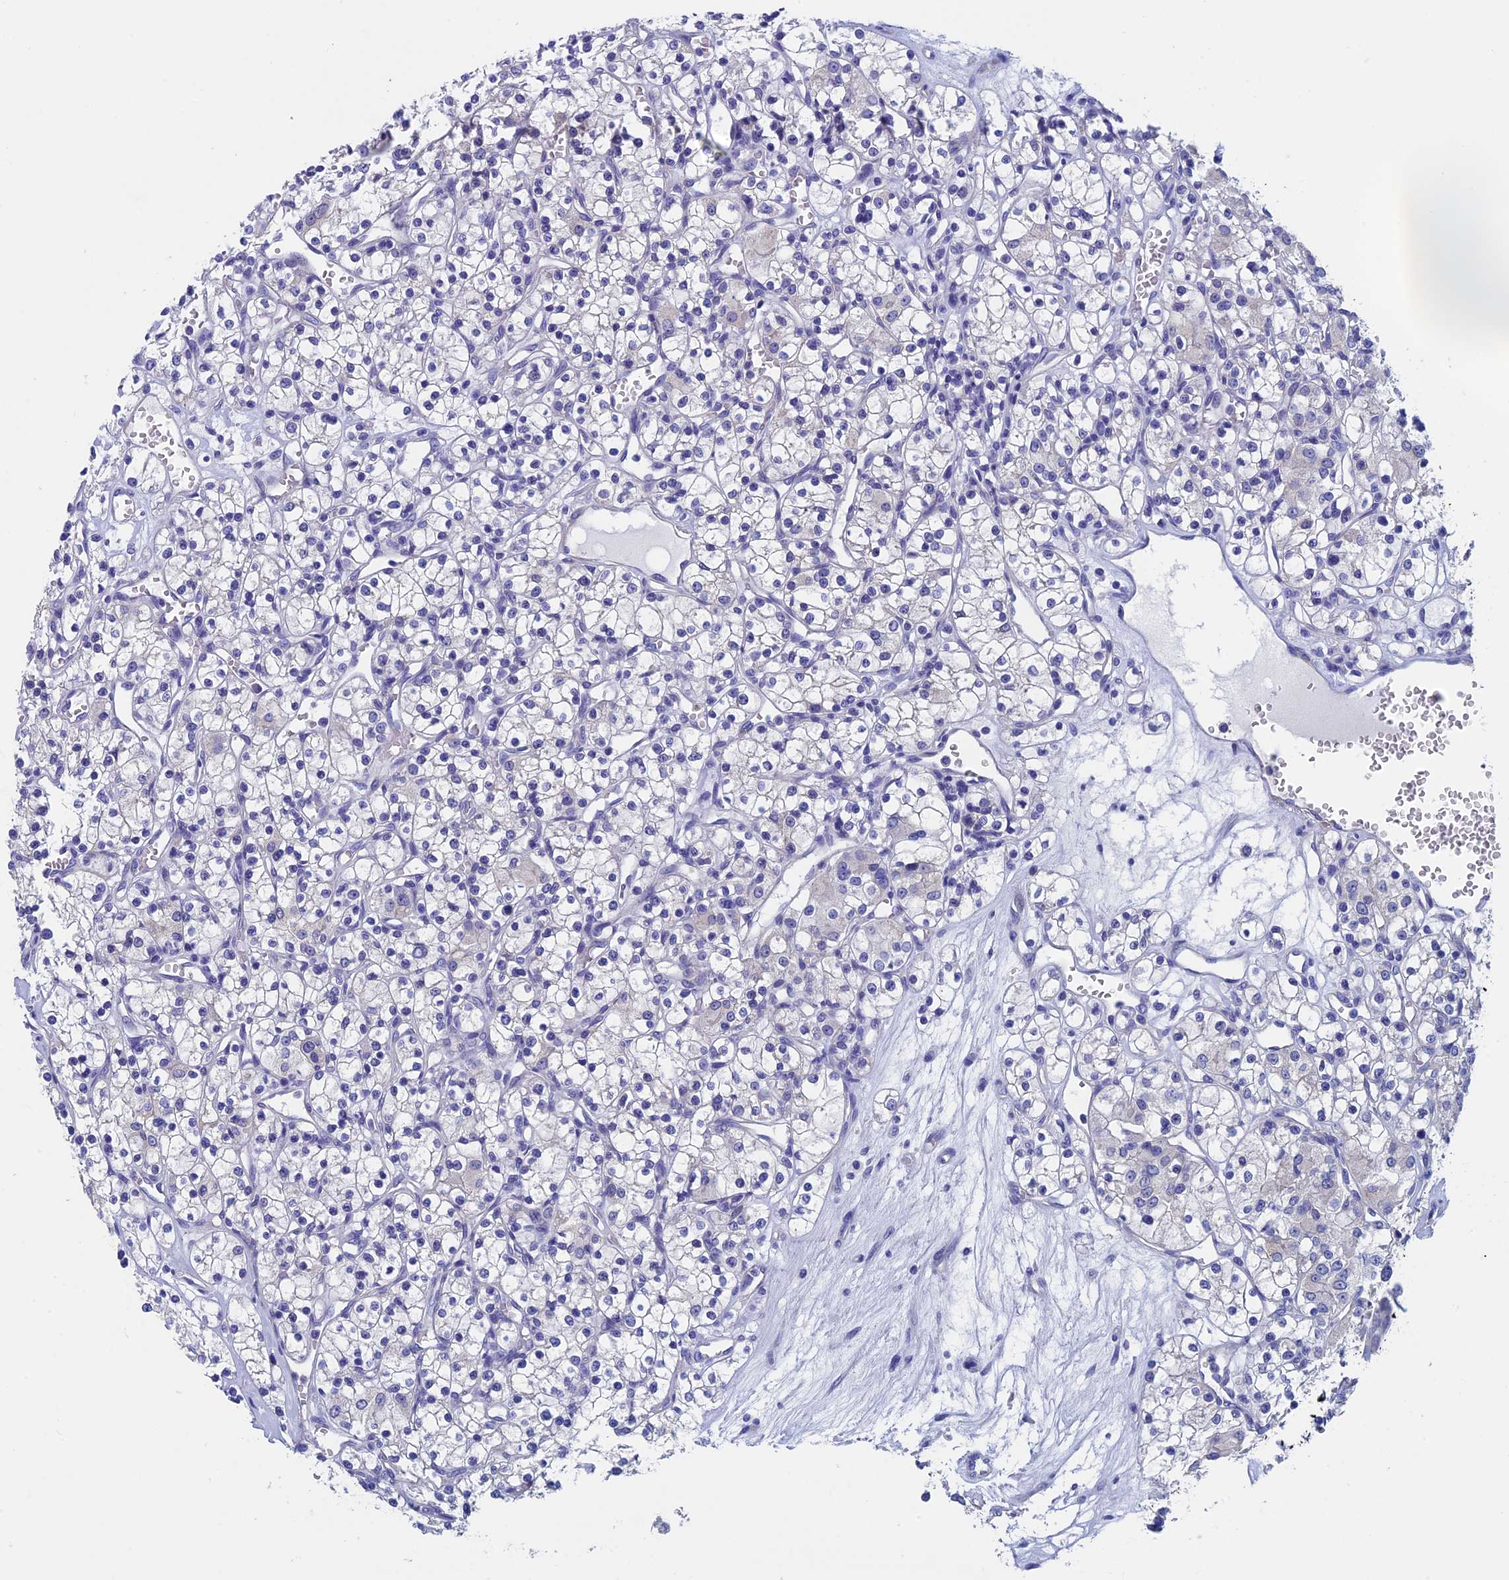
{"staining": {"intensity": "negative", "quantity": "none", "location": "none"}, "tissue": "renal cancer", "cell_type": "Tumor cells", "image_type": "cancer", "snomed": [{"axis": "morphology", "description": "Adenocarcinoma, NOS"}, {"axis": "topography", "description": "Kidney"}], "caption": "There is no significant expression in tumor cells of adenocarcinoma (renal).", "gene": "ADH7", "patient": {"sex": "female", "age": 59}}